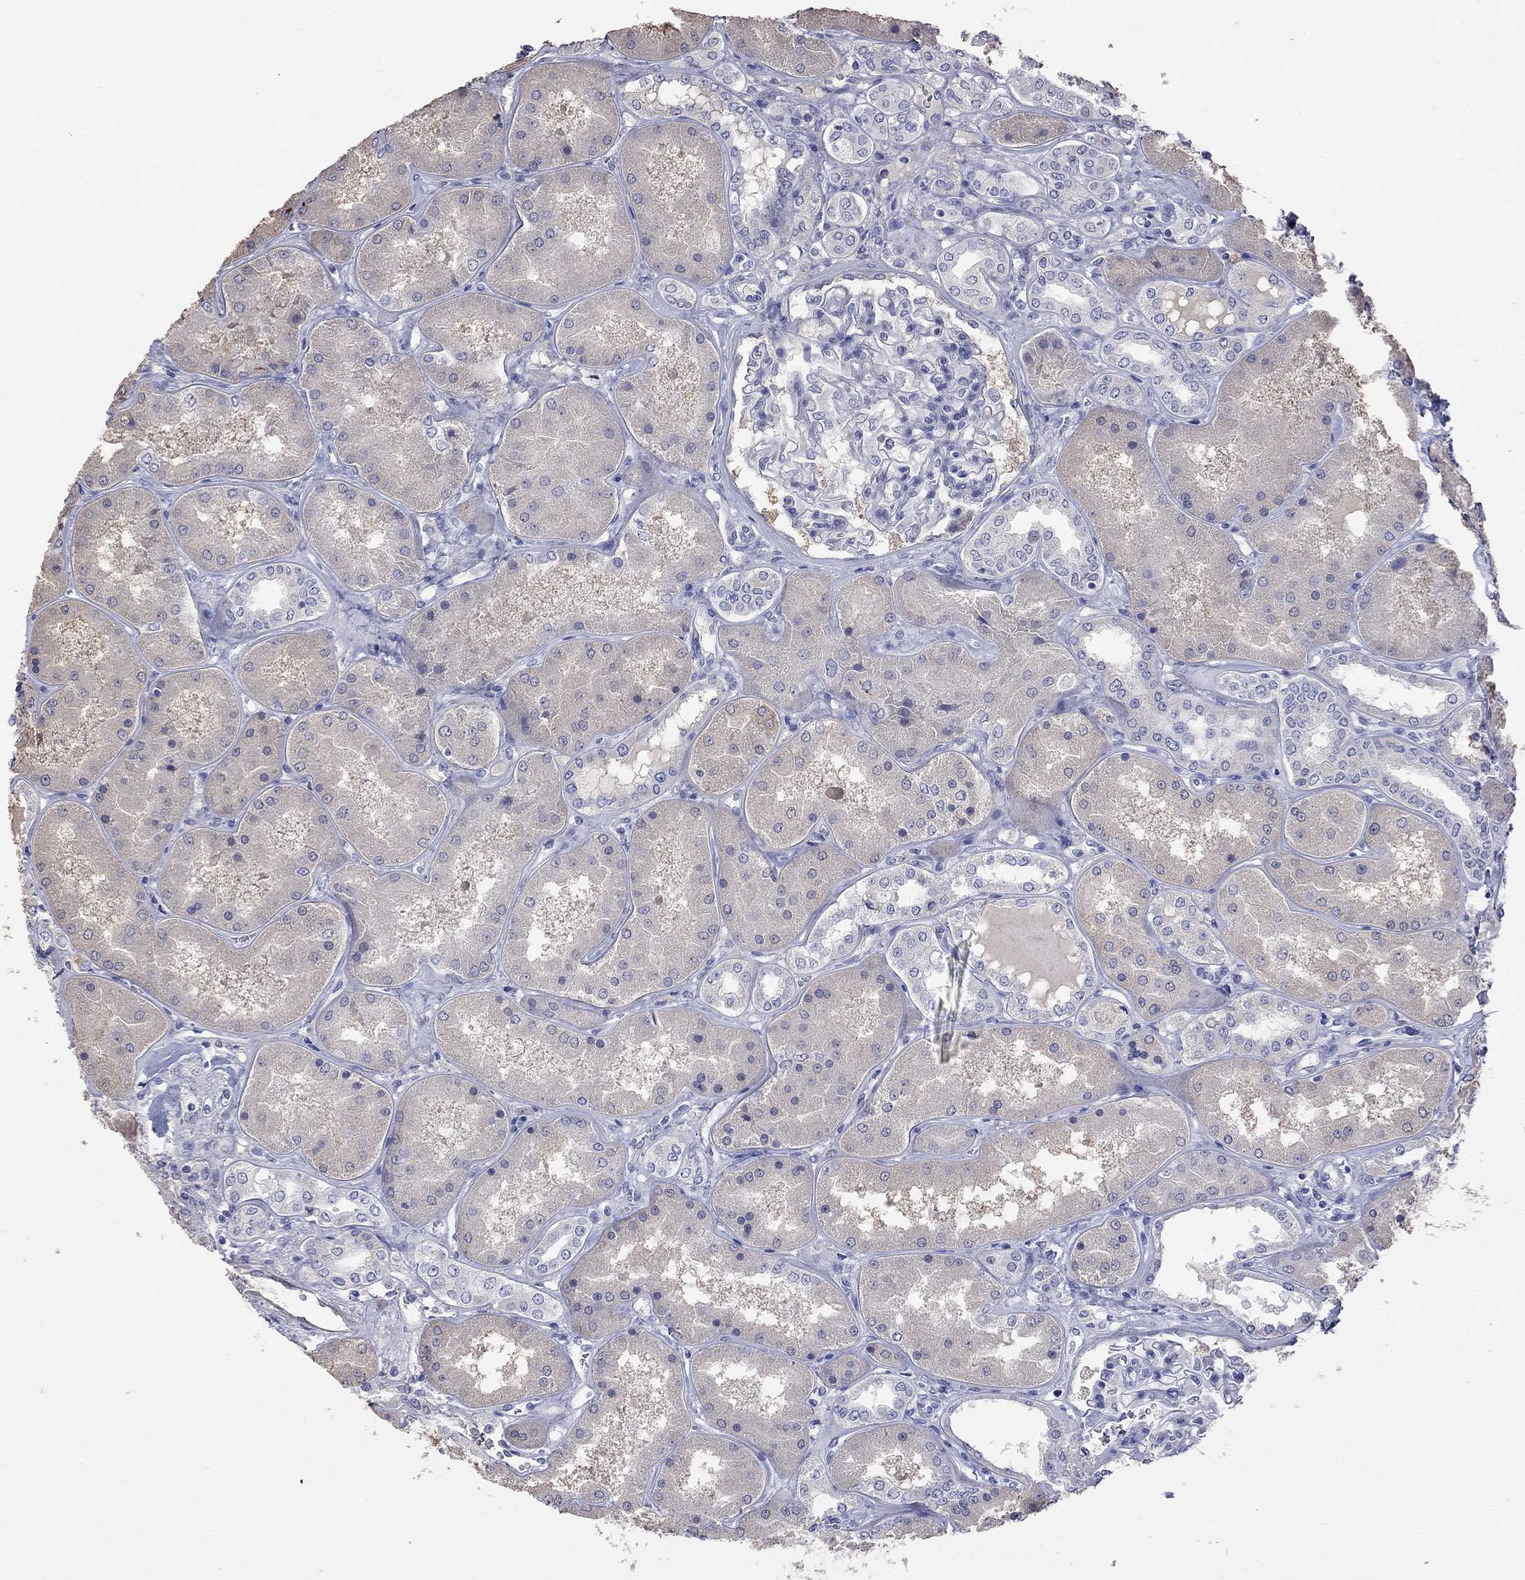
{"staining": {"intensity": "negative", "quantity": "none", "location": "none"}, "tissue": "kidney", "cell_type": "Cells in glomeruli", "image_type": "normal", "snomed": [{"axis": "morphology", "description": "Normal tissue, NOS"}, {"axis": "topography", "description": "Kidney"}], "caption": "An image of human kidney is negative for staining in cells in glomeruli. (Stains: DAB immunohistochemistry with hematoxylin counter stain, Microscopy: brightfield microscopy at high magnification).", "gene": "CKAP2", "patient": {"sex": "female", "age": 56}}